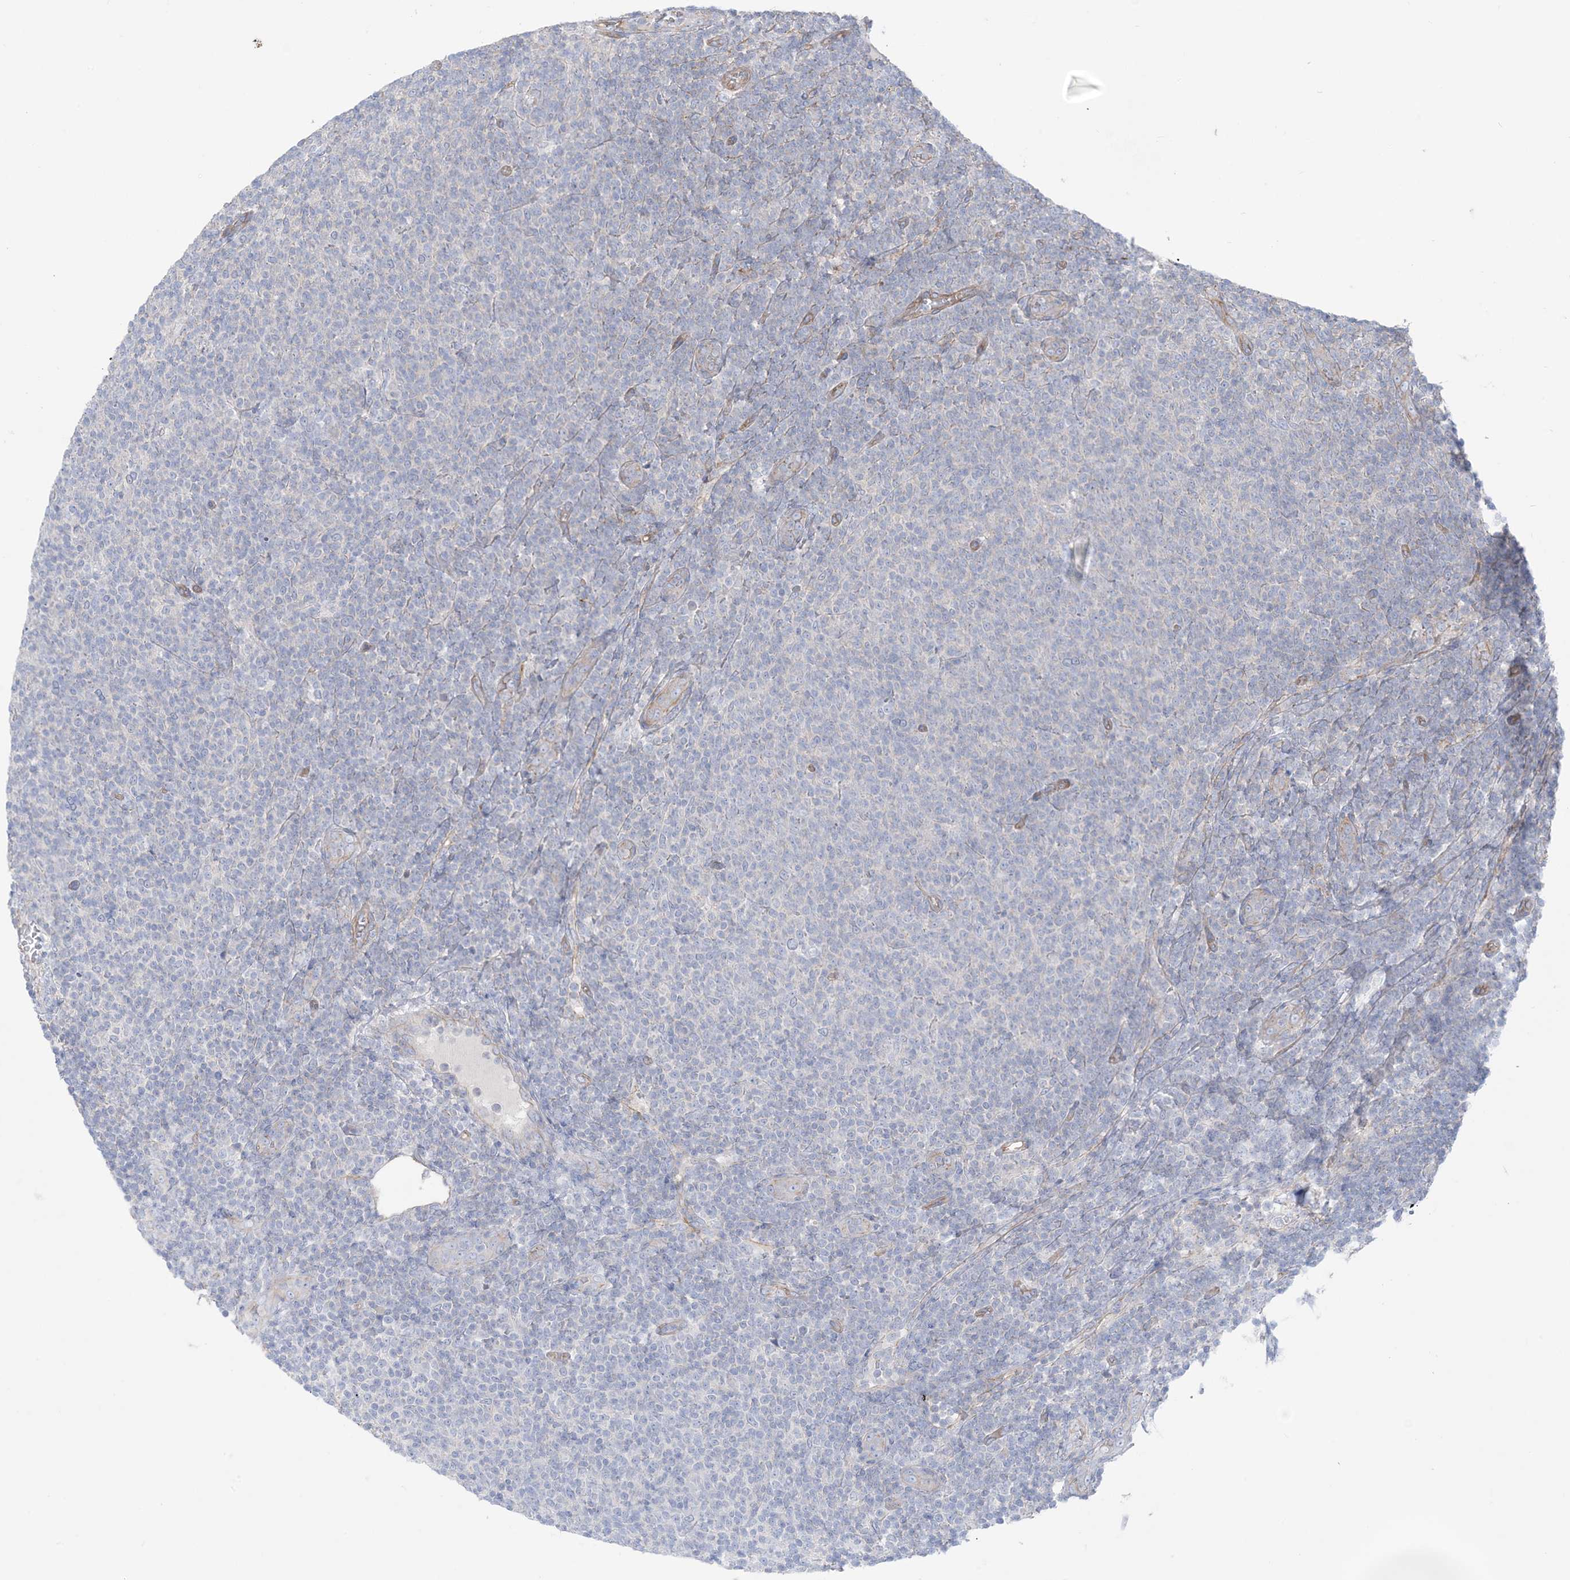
{"staining": {"intensity": "negative", "quantity": "none", "location": "none"}, "tissue": "lymphoma", "cell_type": "Tumor cells", "image_type": "cancer", "snomed": [{"axis": "morphology", "description": "Malignant lymphoma, non-Hodgkin's type, Low grade"}, {"axis": "topography", "description": "Lymph node"}], "caption": "There is no significant expression in tumor cells of low-grade malignant lymphoma, non-Hodgkin's type.", "gene": "CCNY", "patient": {"sex": "male", "age": 66}}